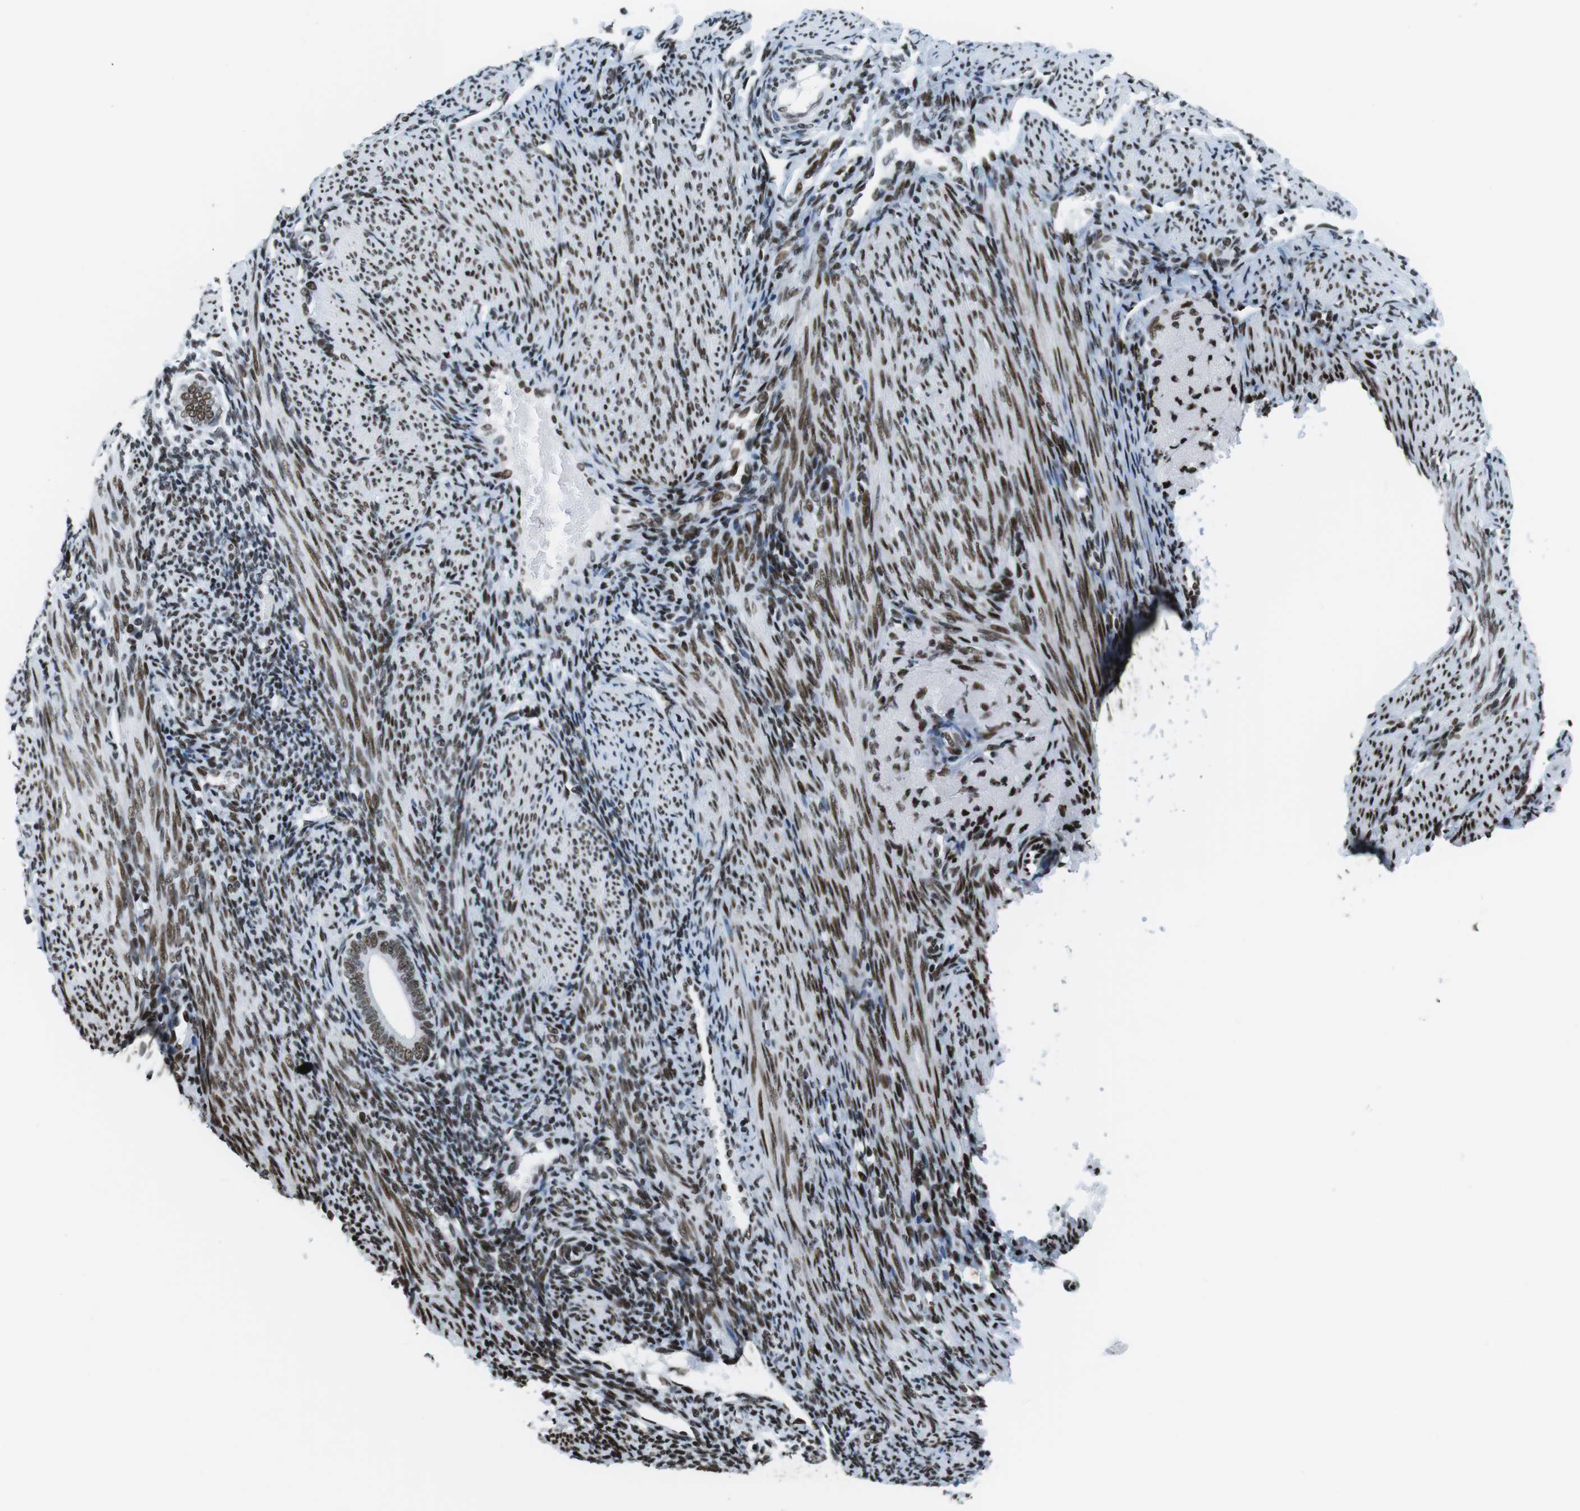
{"staining": {"intensity": "moderate", "quantity": ">75%", "location": "nuclear"}, "tissue": "endometrium", "cell_type": "Cells in endometrial stroma", "image_type": "normal", "snomed": [{"axis": "morphology", "description": "Normal tissue, NOS"}, {"axis": "topography", "description": "Uterus"}, {"axis": "topography", "description": "Endometrium"}], "caption": "Immunohistochemical staining of unremarkable endometrium exhibits medium levels of moderate nuclear expression in about >75% of cells in endometrial stroma. Nuclei are stained in blue.", "gene": "CITED2", "patient": {"sex": "female", "age": 33}}